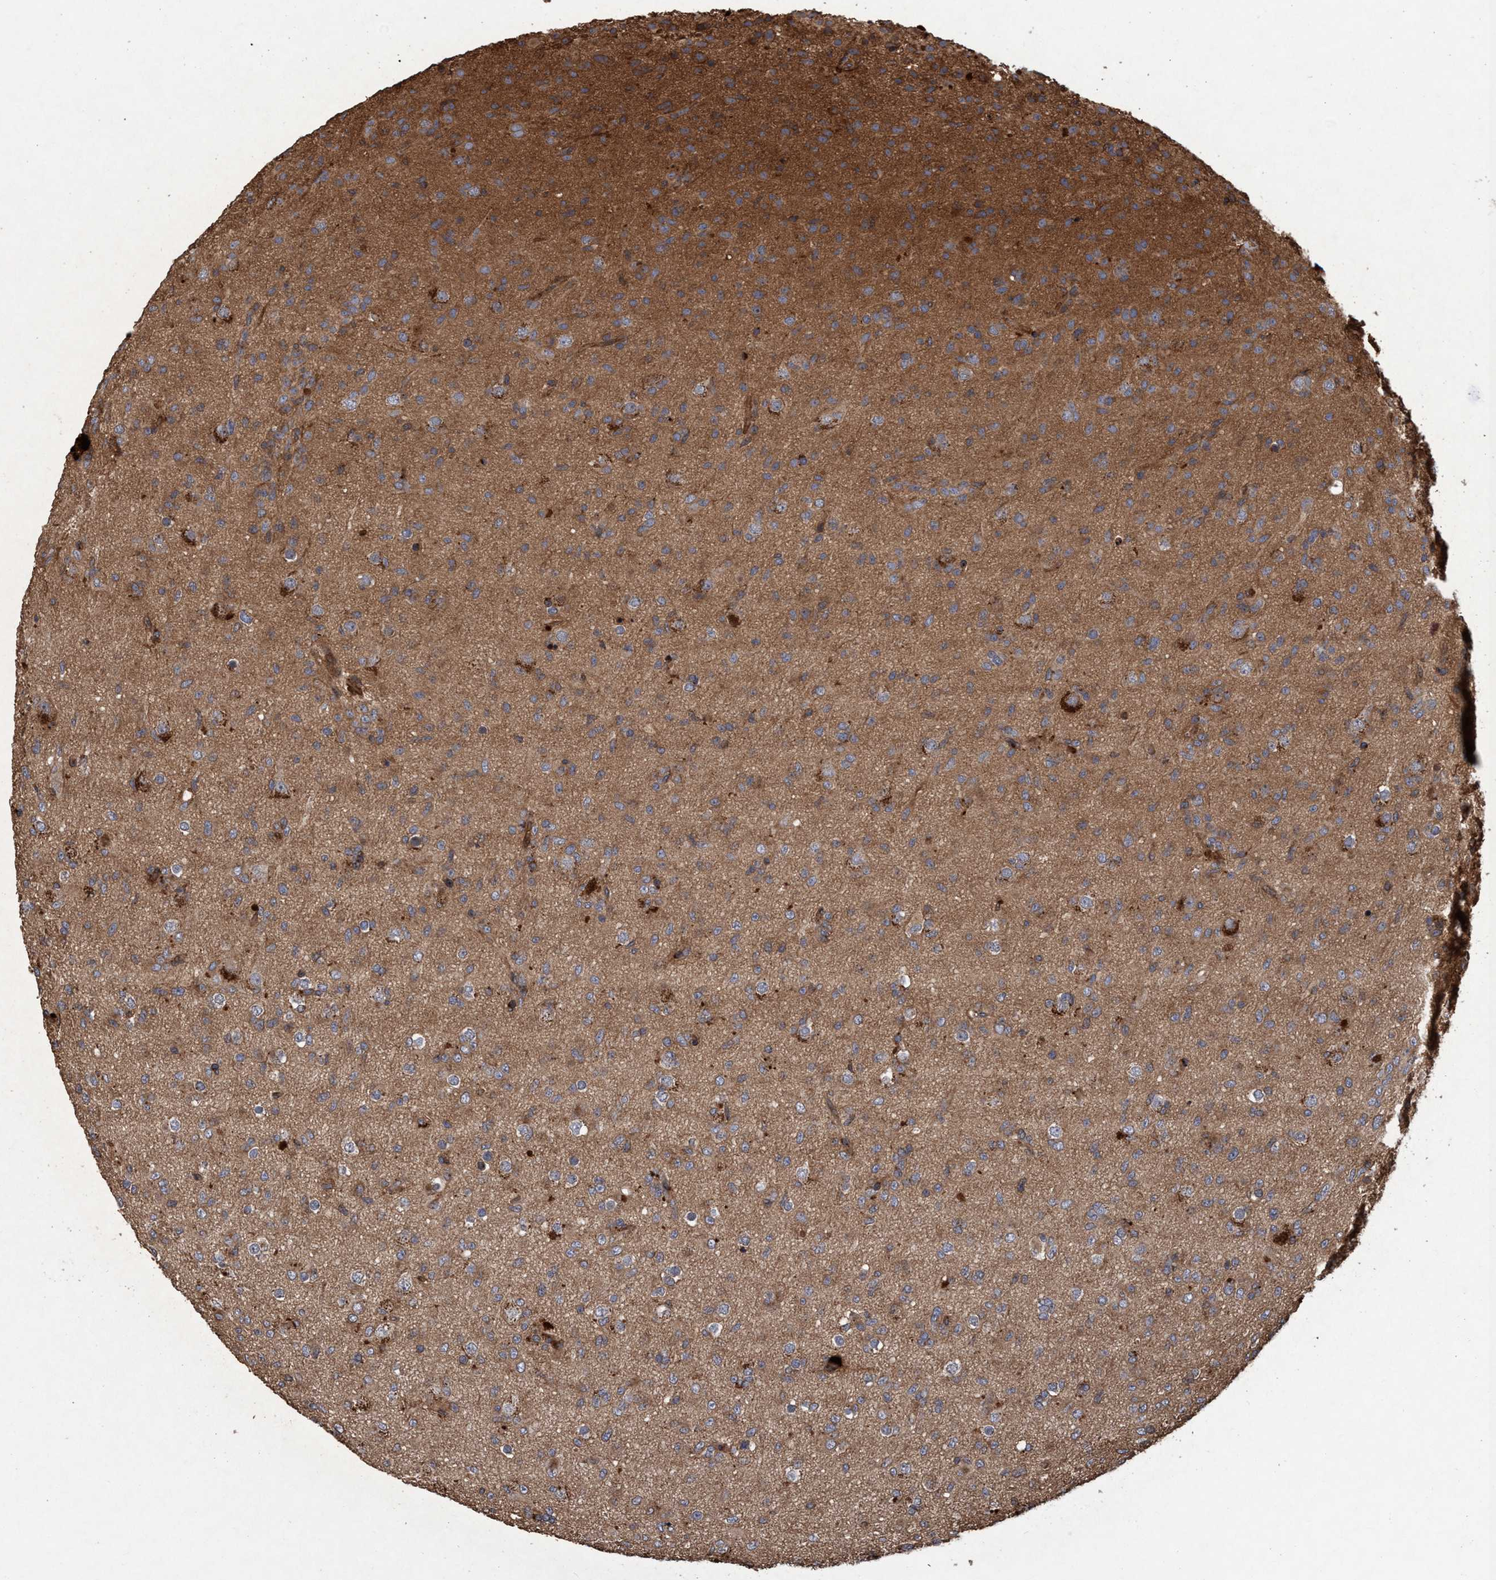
{"staining": {"intensity": "moderate", "quantity": "25%-75%", "location": "cytoplasmic/membranous"}, "tissue": "glioma", "cell_type": "Tumor cells", "image_type": "cancer", "snomed": [{"axis": "morphology", "description": "Glioma, malignant, Low grade"}, {"axis": "topography", "description": "Brain"}], "caption": "This micrograph displays malignant low-grade glioma stained with immunohistochemistry to label a protein in brown. The cytoplasmic/membranous of tumor cells show moderate positivity for the protein. Nuclei are counter-stained blue.", "gene": "CHMP6", "patient": {"sex": "male", "age": 65}}